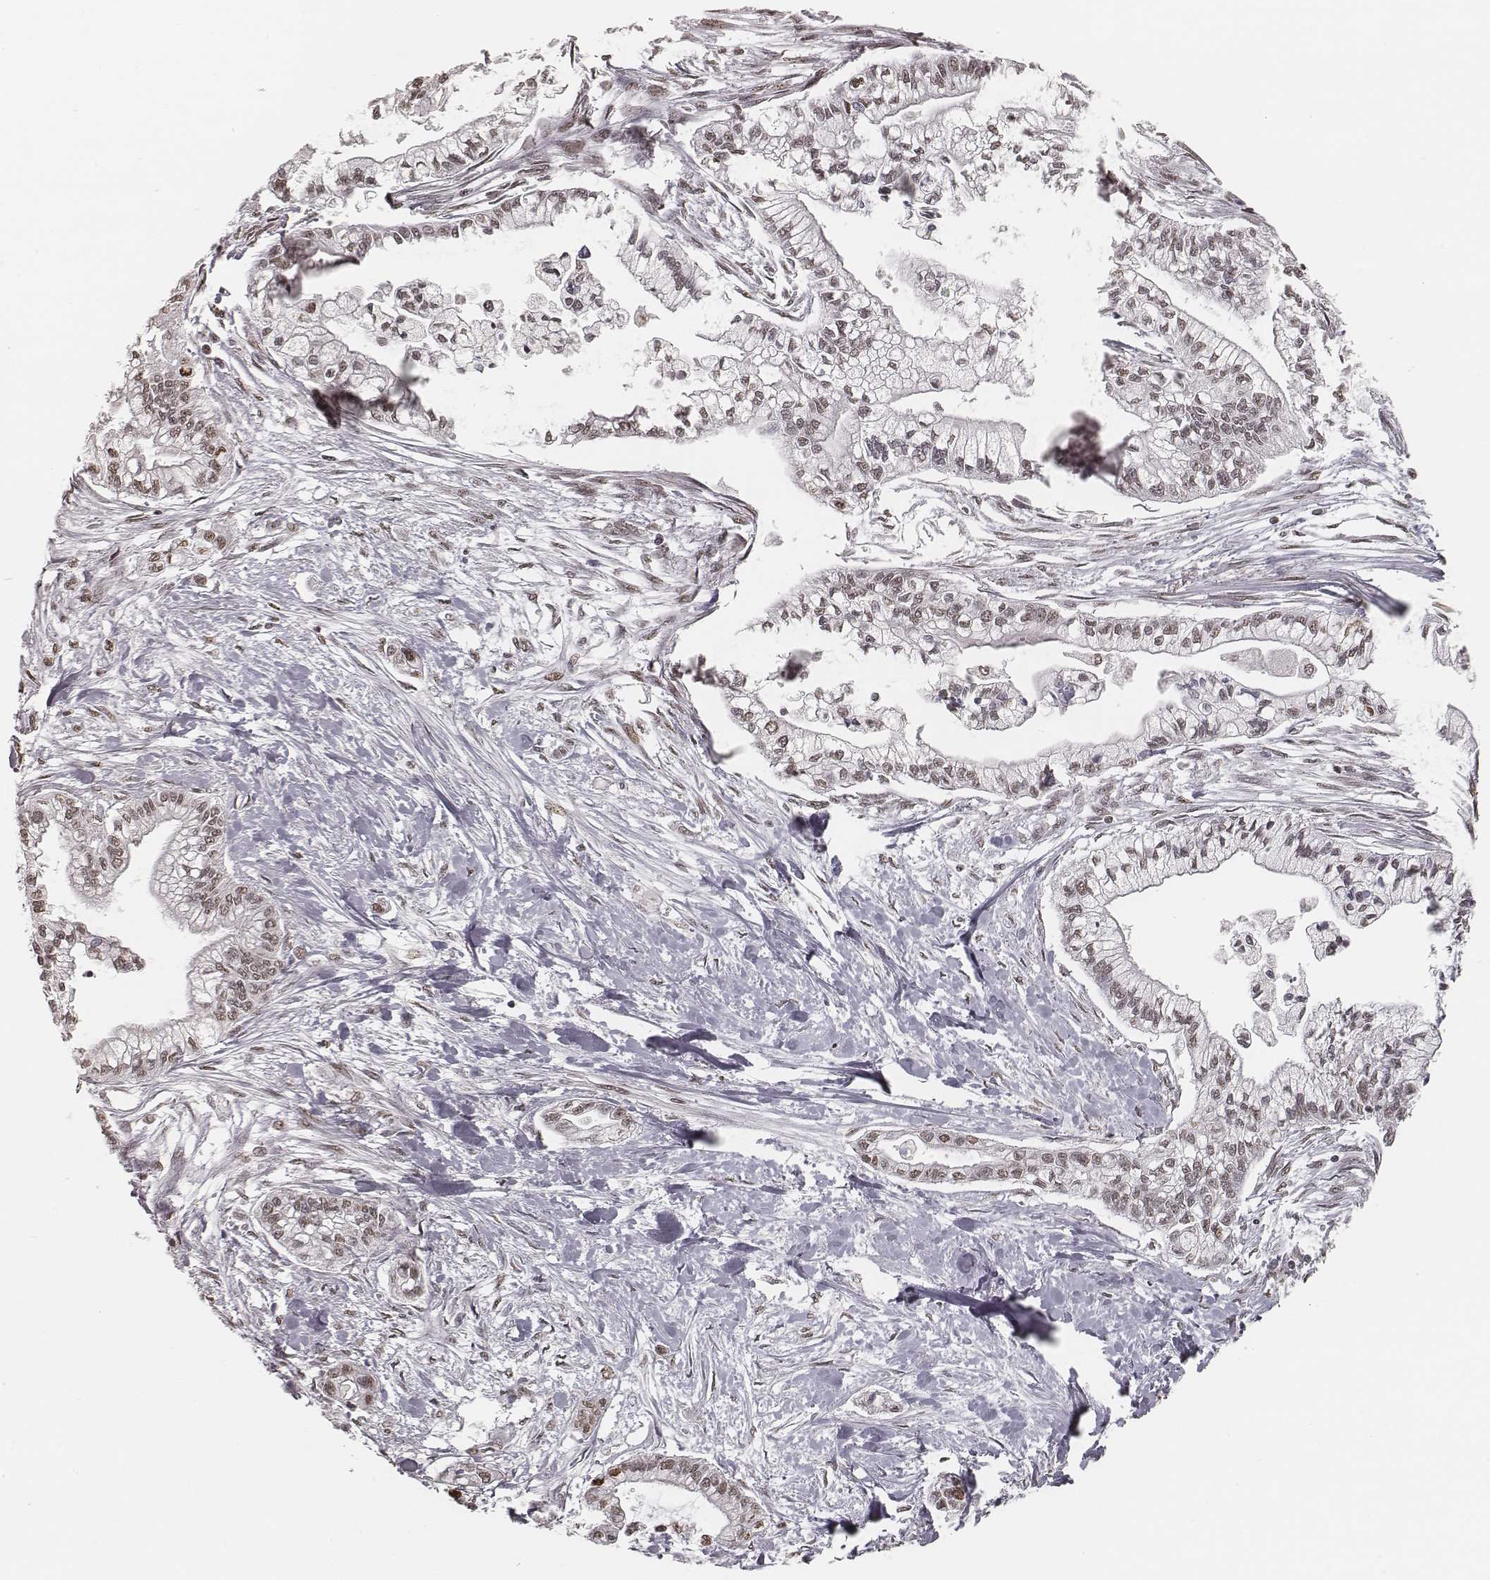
{"staining": {"intensity": "weak", "quantity": ">75%", "location": "nuclear"}, "tissue": "pancreatic cancer", "cell_type": "Tumor cells", "image_type": "cancer", "snomed": [{"axis": "morphology", "description": "Adenocarcinoma, NOS"}, {"axis": "topography", "description": "Pancreas"}], "caption": "Immunohistochemistry of human pancreatic cancer (adenocarcinoma) exhibits low levels of weak nuclear positivity in about >75% of tumor cells.", "gene": "HMGA2", "patient": {"sex": "male", "age": 54}}